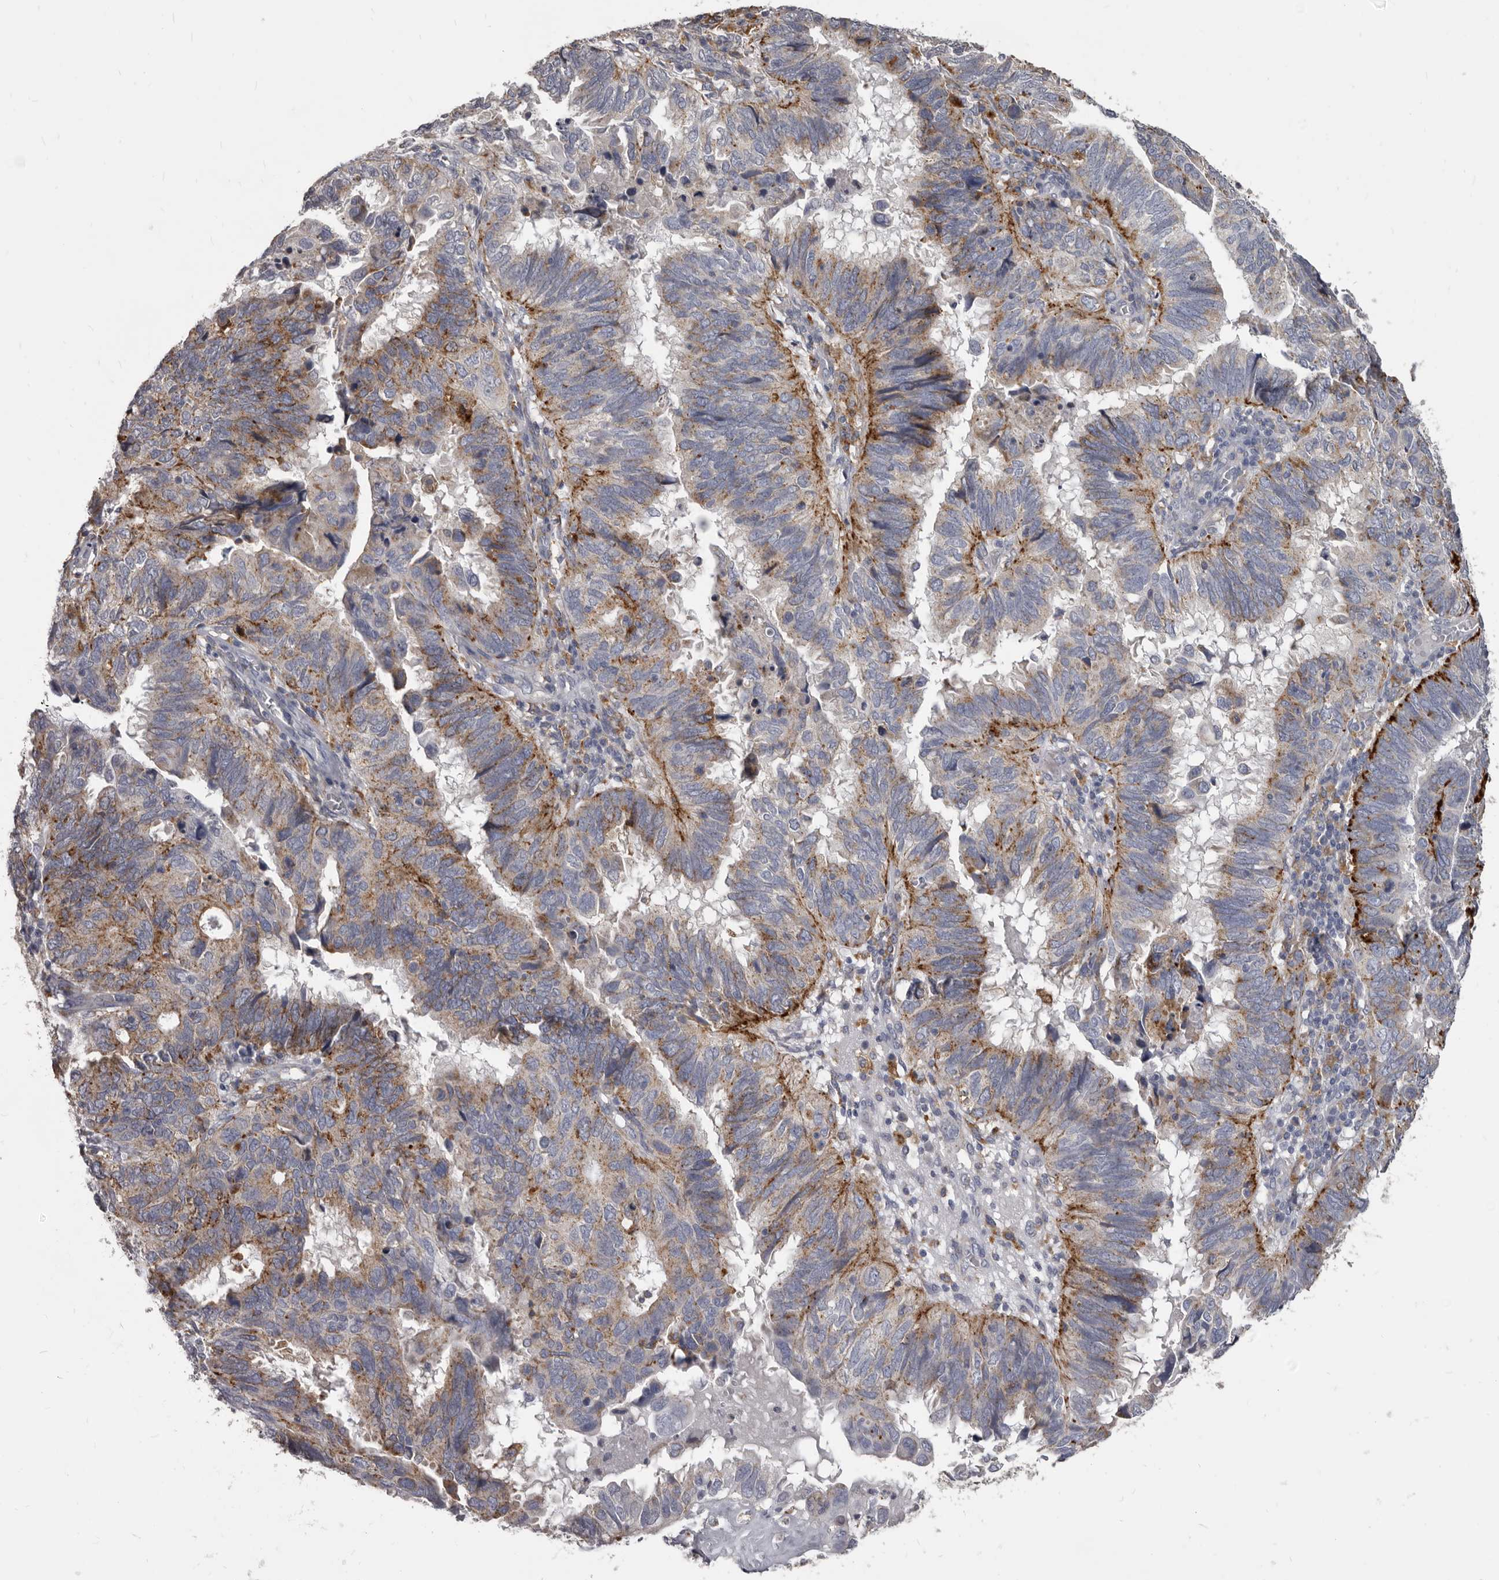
{"staining": {"intensity": "moderate", "quantity": ">75%", "location": "cytoplasmic/membranous"}, "tissue": "endometrial cancer", "cell_type": "Tumor cells", "image_type": "cancer", "snomed": [{"axis": "morphology", "description": "Adenocarcinoma, NOS"}, {"axis": "topography", "description": "Uterus"}], "caption": "There is medium levels of moderate cytoplasmic/membranous staining in tumor cells of endometrial cancer (adenocarcinoma), as demonstrated by immunohistochemical staining (brown color).", "gene": "PI4K2A", "patient": {"sex": "female", "age": 77}}